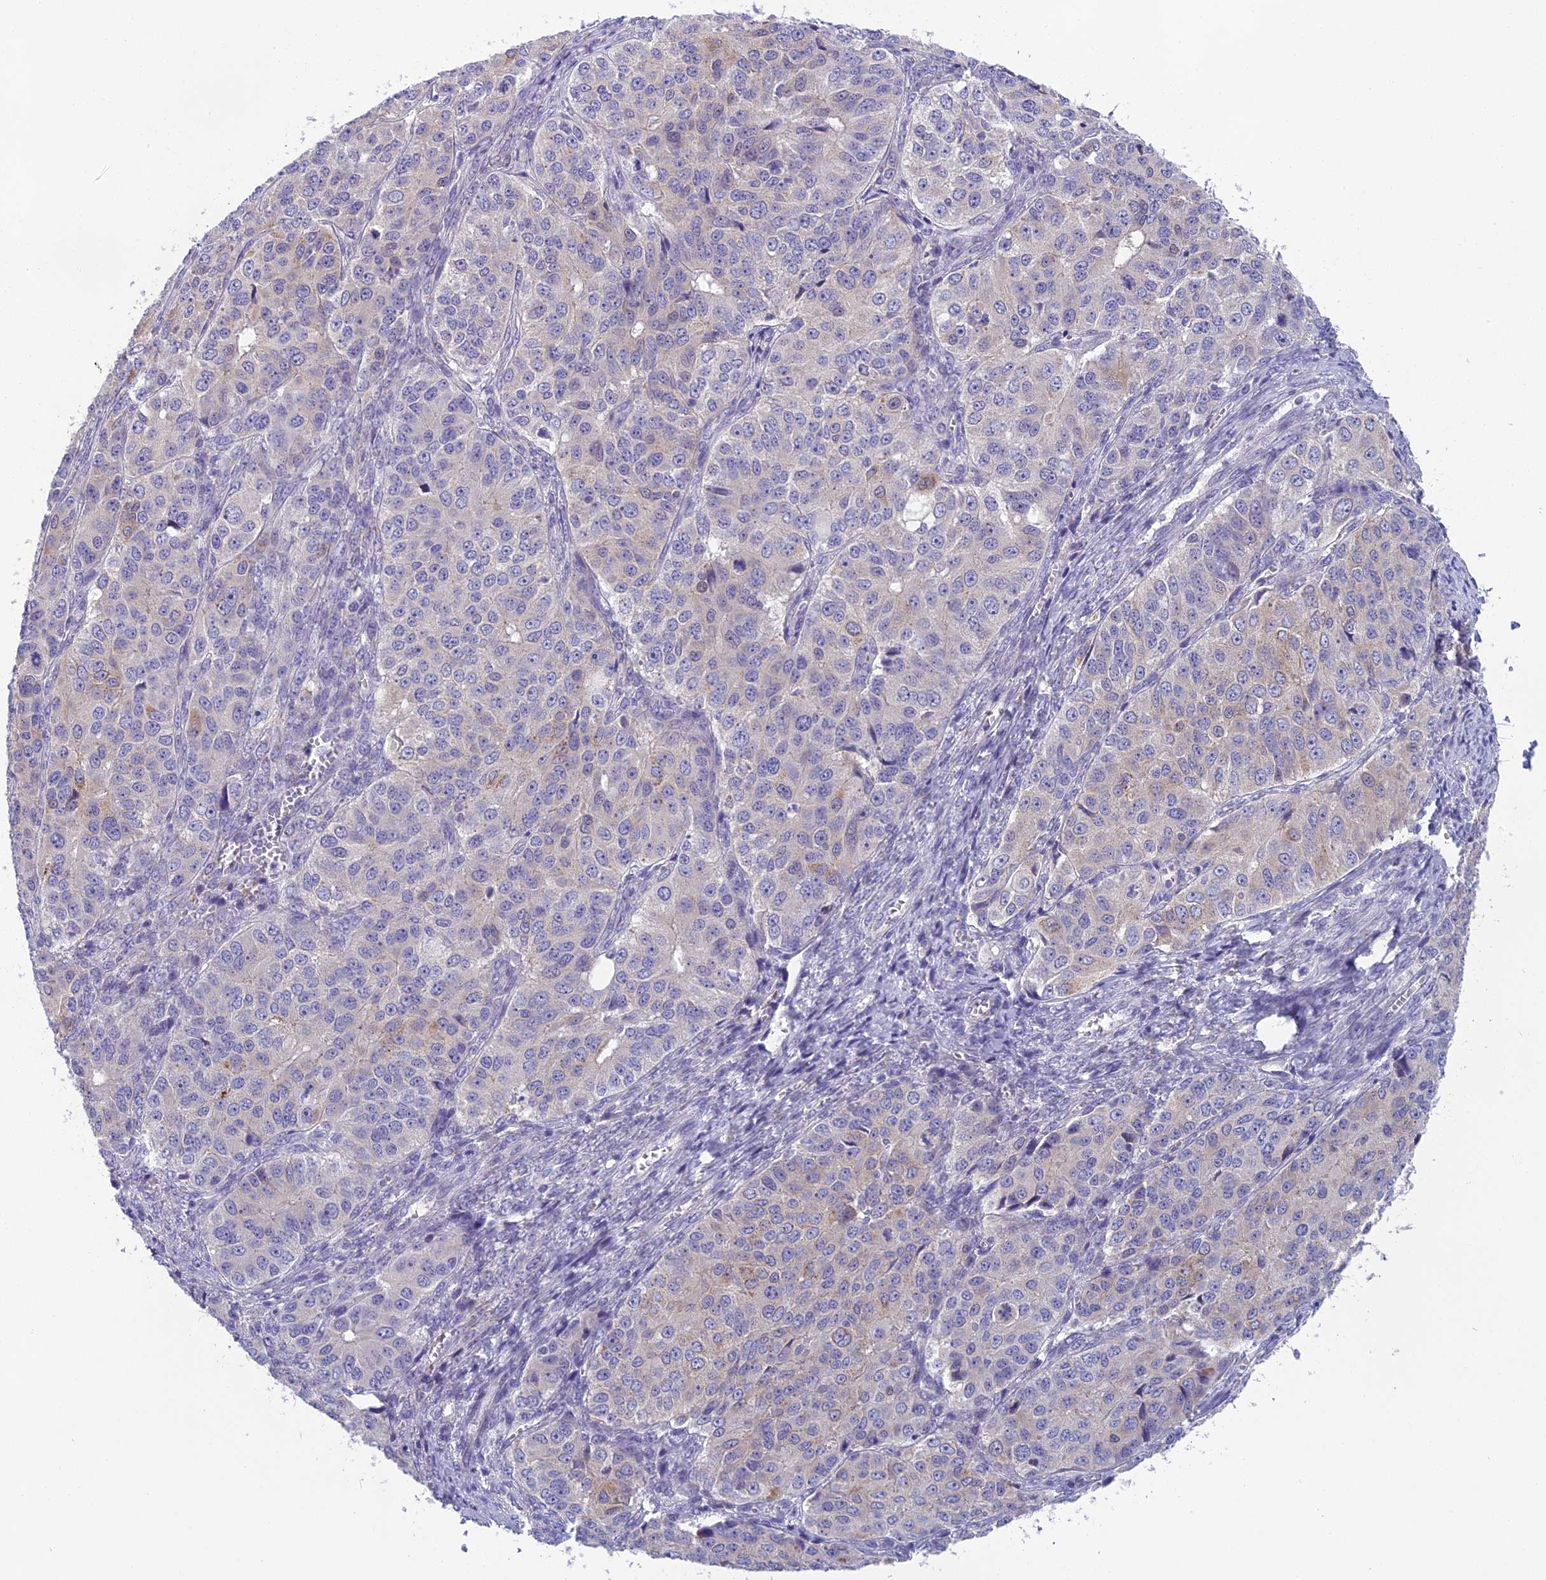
{"staining": {"intensity": "negative", "quantity": "none", "location": "none"}, "tissue": "ovarian cancer", "cell_type": "Tumor cells", "image_type": "cancer", "snomed": [{"axis": "morphology", "description": "Carcinoma, endometroid"}, {"axis": "topography", "description": "Ovary"}], "caption": "There is no significant positivity in tumor cells of endometroid carcinoma (ovarian).", "gene": "ARHGEF37", "patient": {"sex": "female", "age": 51}}